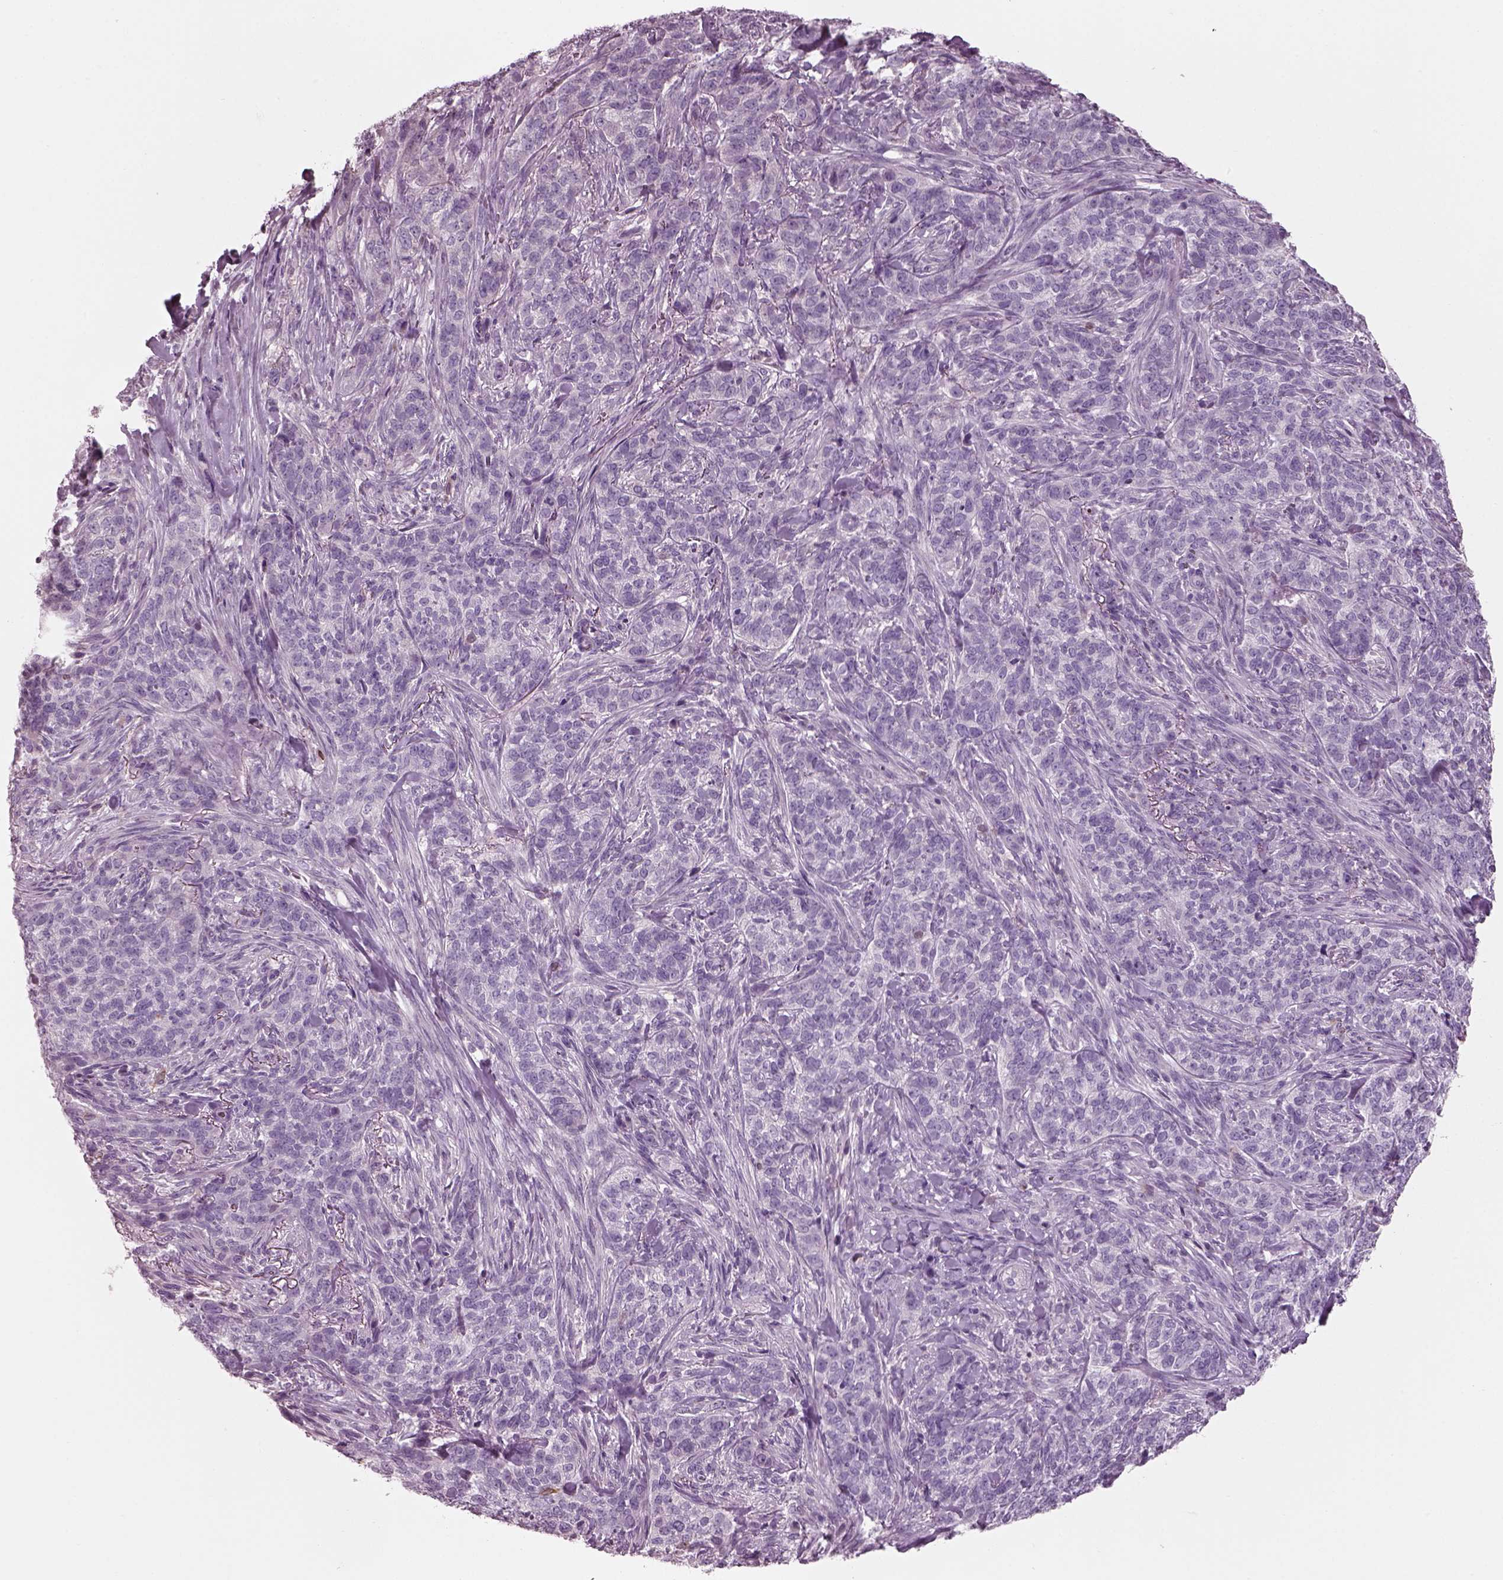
{"staining": {"intensity": "negative", "quantity": "none", "location": "none"}, "tissue": "skin cancer", "cell_type": "Tumor cells", "image_type": "cancer", "snomed": [{"axis": "morphology", "description": "Basal cell carcinoma"}, {"axis": "topography", "description": "Skin"}], "caption": "Immunohistochemistry (IHC) of human basal cell carcinoma (skin) exhibits no staining in tumor cells.", "gene": "SLC27A2", "patient": {"sex": "female", "age": 69}}